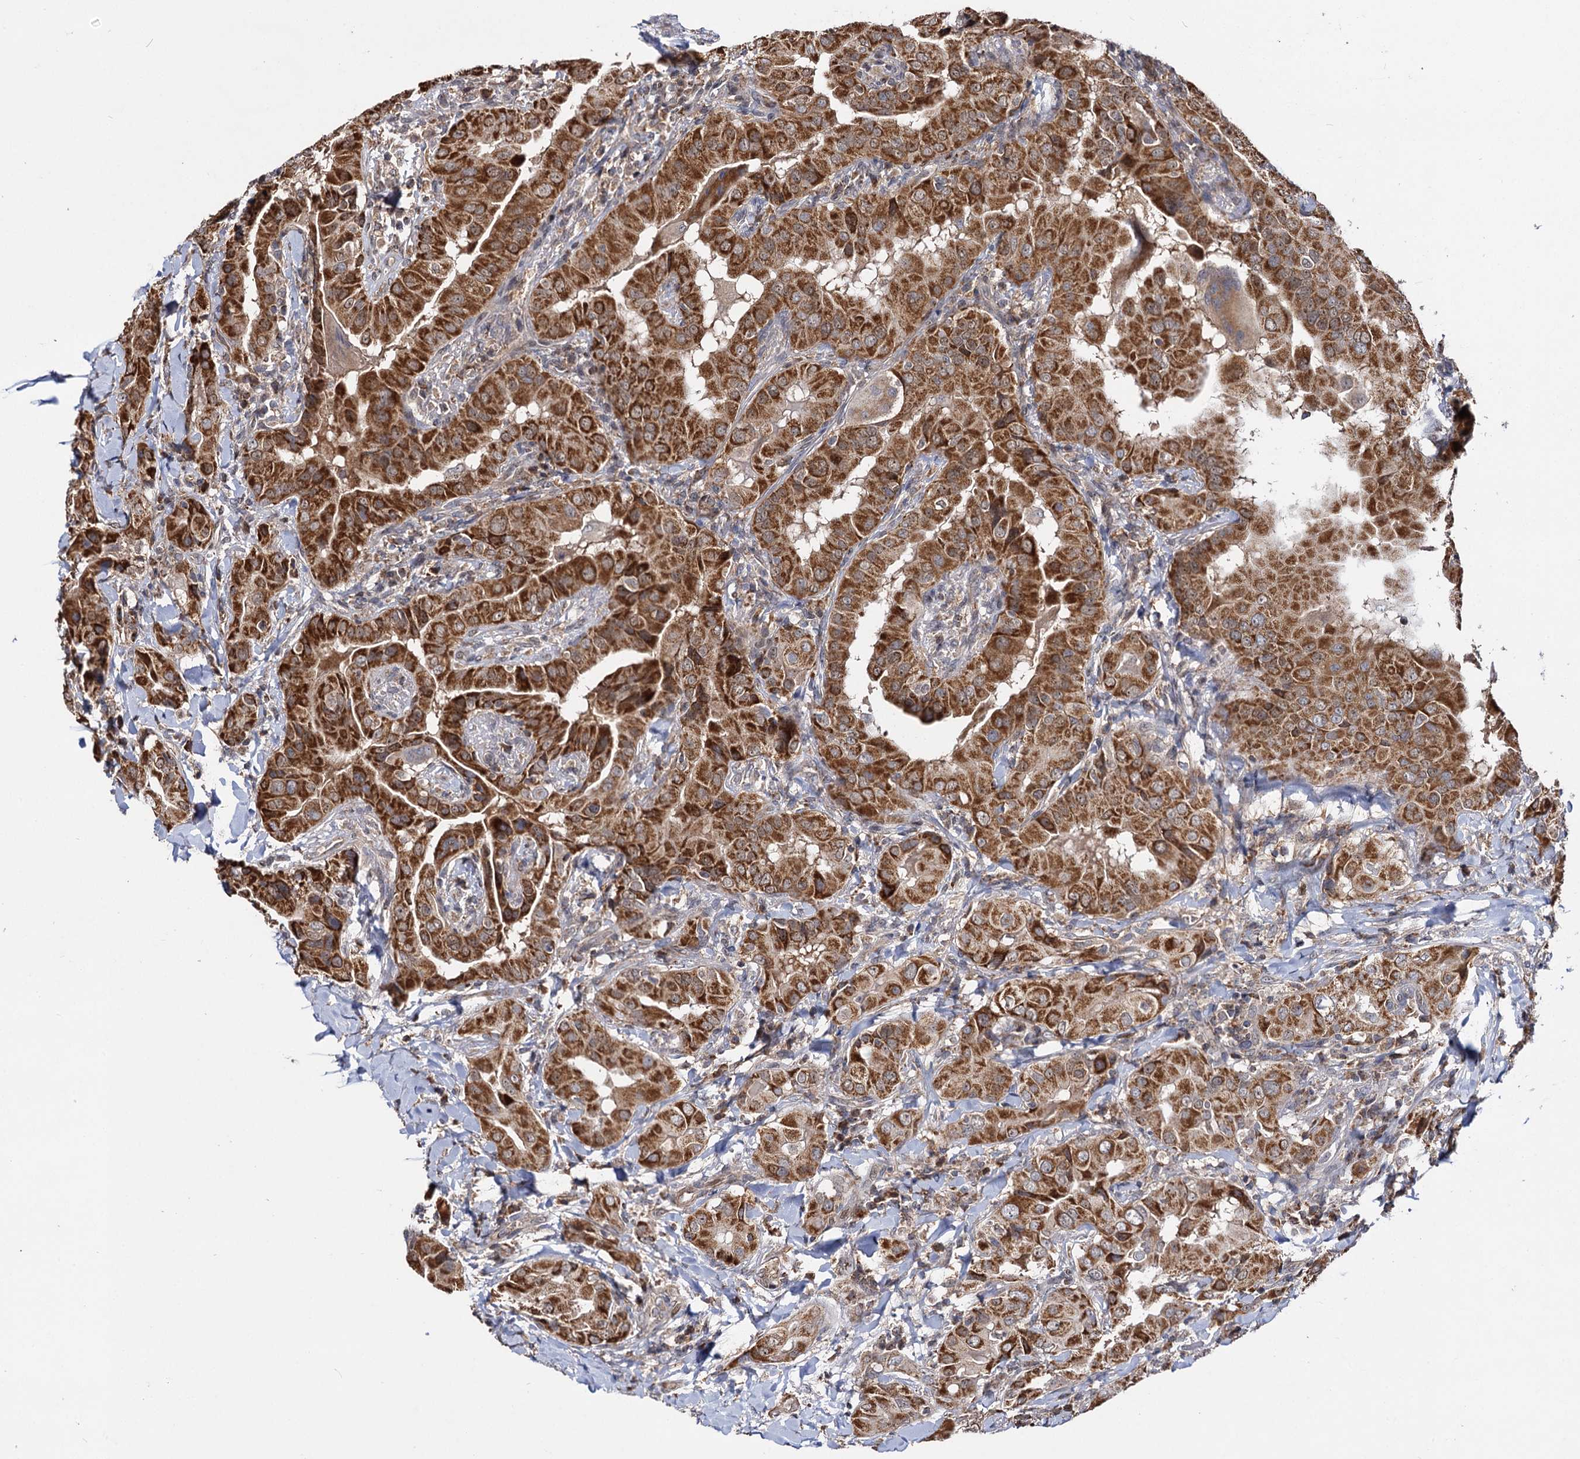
{"staining": {"intensity": "strong", "quantity": ">75%", "location": "cytoplasmic/membranous"}, "tissue": "thyroid cancer", "cell_type": "Tumor cells", "image_type": "cancer", "snomed": [{"axis": "morphology", "description": "Papillary adenocarcinoma, NOS"}, {"axis": "topography", "description": "Thyroid gland"}], "caption": "Brown immunohistochemical staining in thyroid cancer exhibits strong cytoplasmic/membranous staining in approximately >75% of tumor cells.", "gene": "CEP76", "patient": {"sex": "male", "age": 33}}